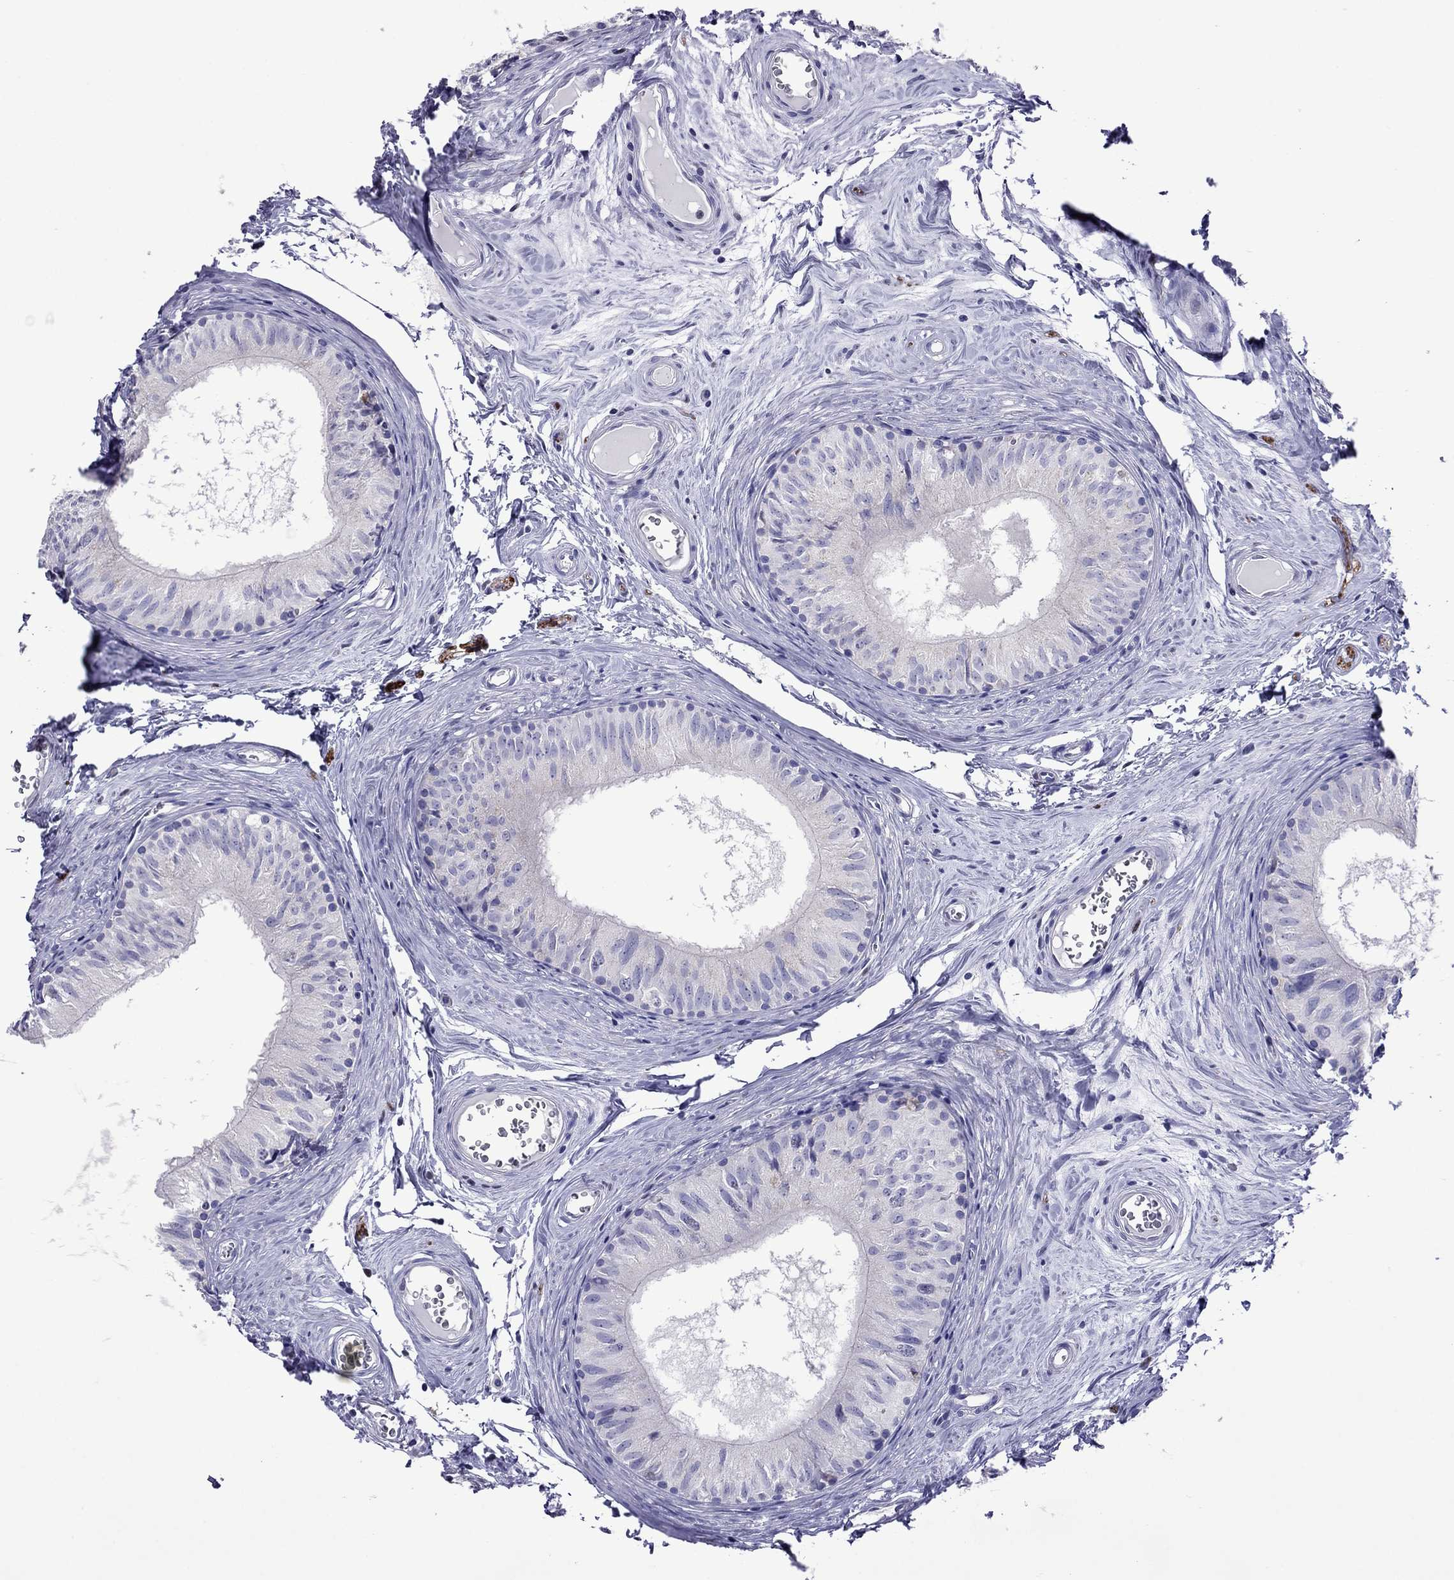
{"staining": {"intensity": "negative", "quantity": "none", "location": "none"}, "tissue": "epididymis", "cell_type": "Glandular cells", "image_type": "normal", "snomed": [{"axis": "morphology", "description": "Normal tissue, NOS"}, {"axis": "topography", "description": "Epididymis"}], "caption": "Immunohistochemistry of benign human epididymis shows no positivity in glandular cells. (DAB (3,3'-diaminobenzidine) immunohistochemistry visualized using brightfield microscopy, high magnification).", "gene": "MPZ", "patient": {"sex": "male", "age": 52}}